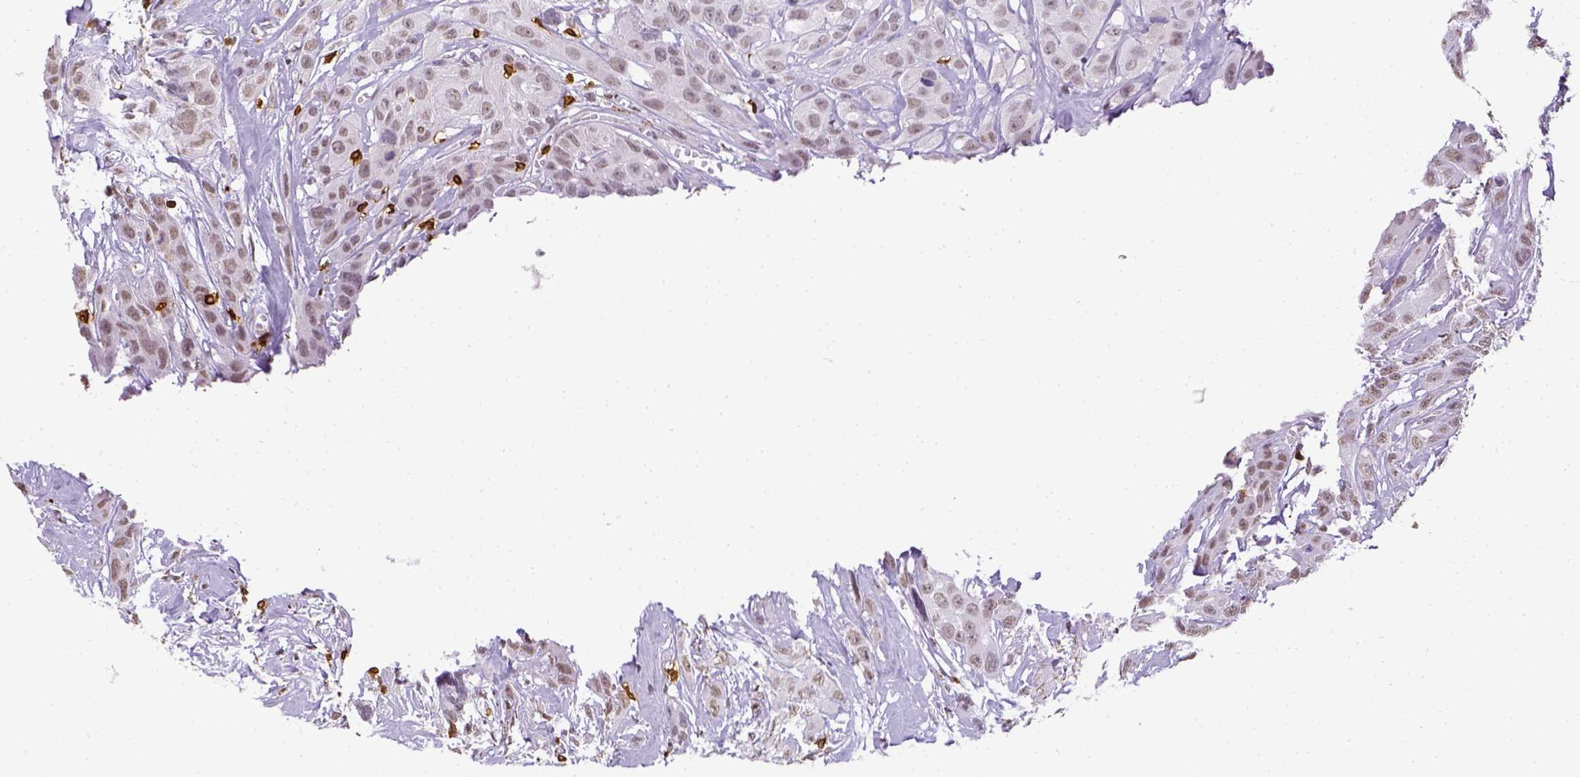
{"staining": {"intensity": "weak", "quantity": "25%-75%", "location": "nuclear"}, "tissue": "head and neck cancer", "cell_type": "Tumor cells", "image_type": "cancer", "snomed": [{"axis": "morphology", "description": "Squamous cell carcinoma, NOS"}, {"axis": "topography", "description": "Head-Neck"}], "caption": "Immunohistochemical staining of squamous cell carcinoma (head and neck) displays weak nuclear protein positivity in about 25%-75% of tumor cells.", "gene": "CD3E", "patient": {"sex": "male", "age": 57}}